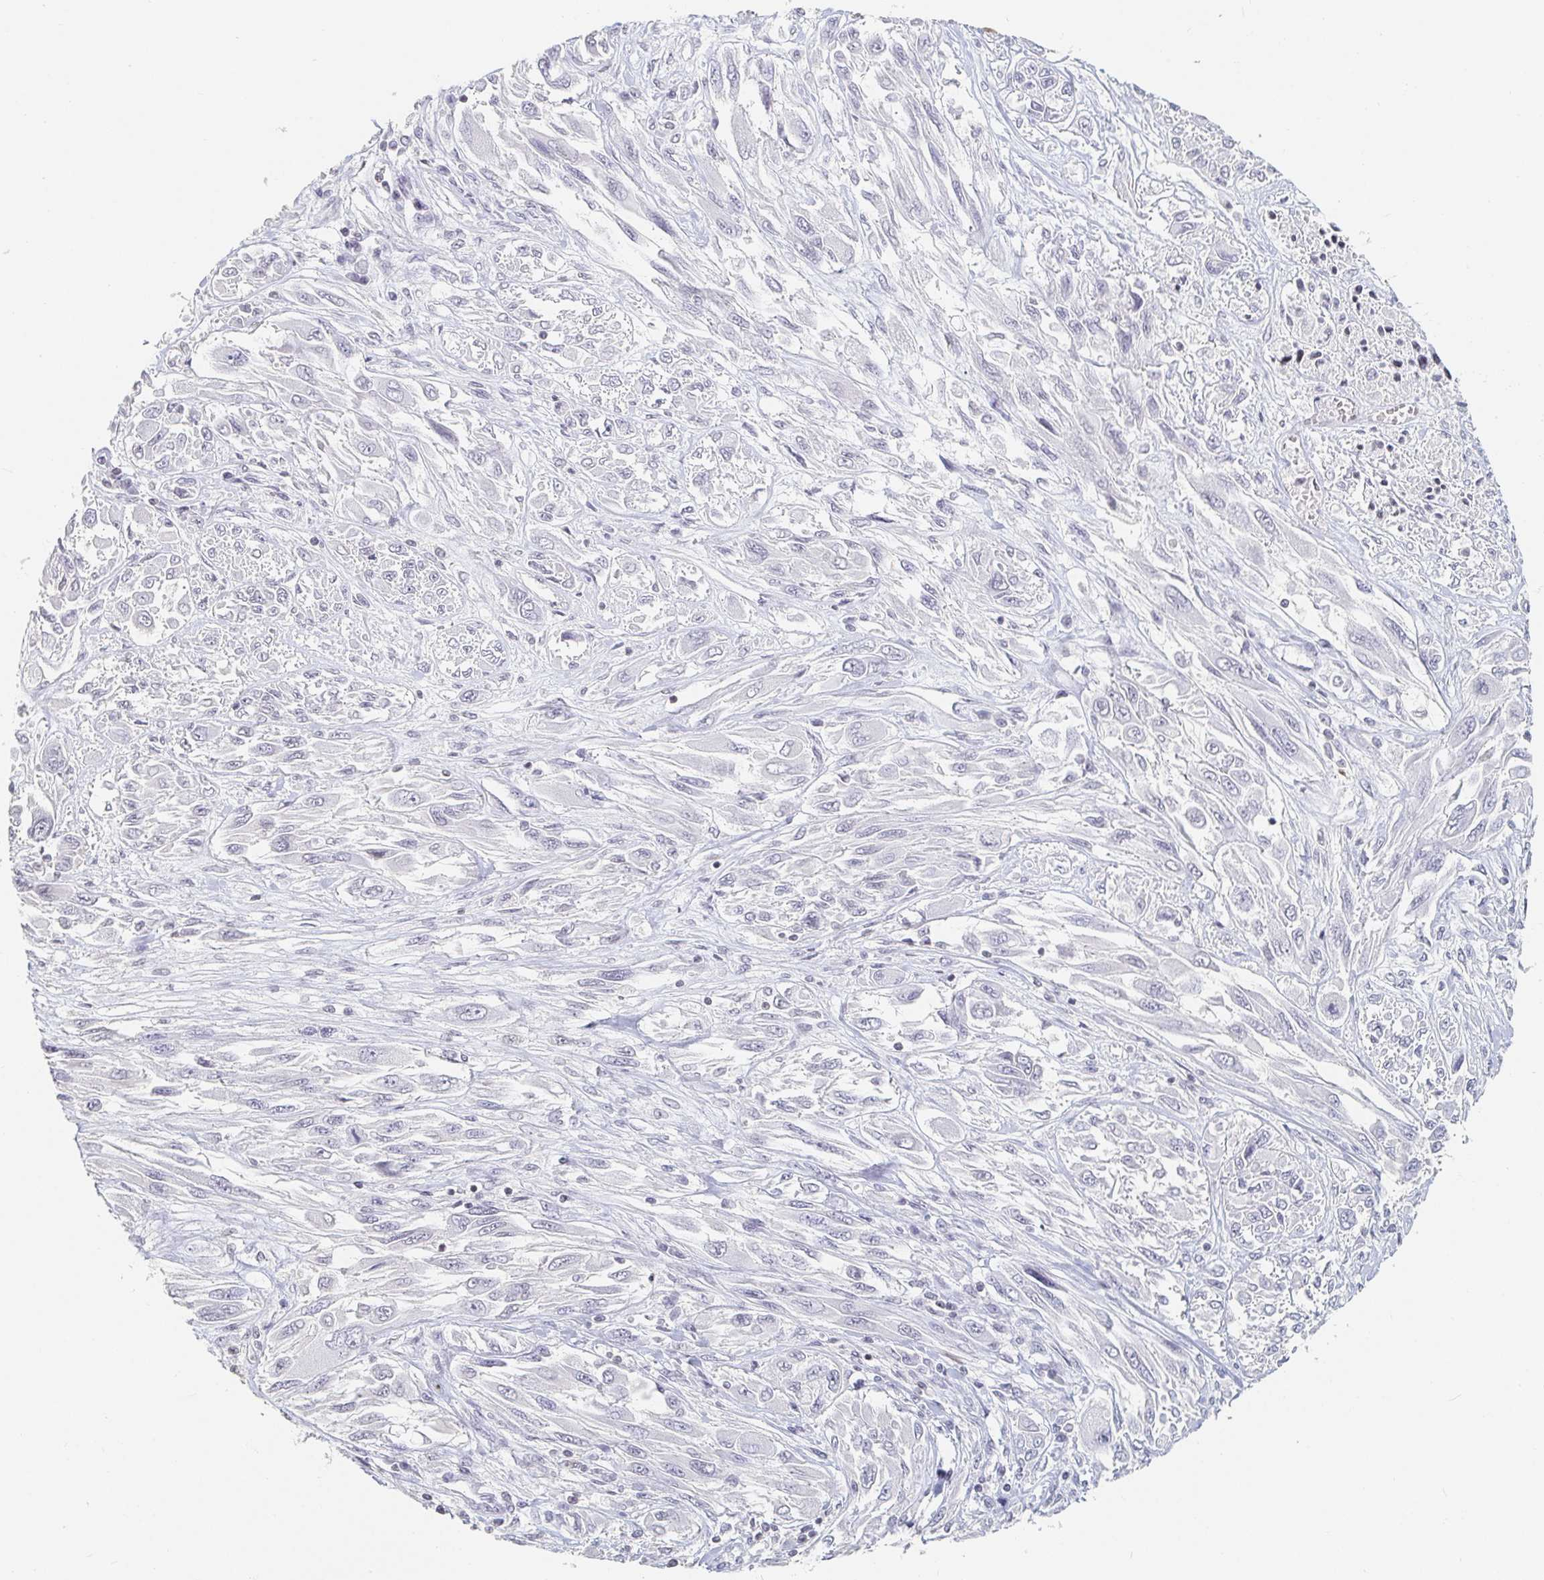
{"staining": {"intensity": "negative", "quantity": "none", "location": "none"}, "tissue": "melanoma", "cell_type": "Tumor cells", "image_type": "cancer", "snomed": [{"axis": "morphology", "description": "Malignant melanoma, NOS"}, {"axis": "topography", "description": "Skin"}], "caption": "Immunohistochemistry micrograph of neoplastic tissue: malignant melanoma stained with DAB displays no significant protein expression in tumor cells. (DAB IHC visualized using brightfield microscopy, high magnification).", "gene": "NME9", "patient": {"sex": "female", "age": 91}}